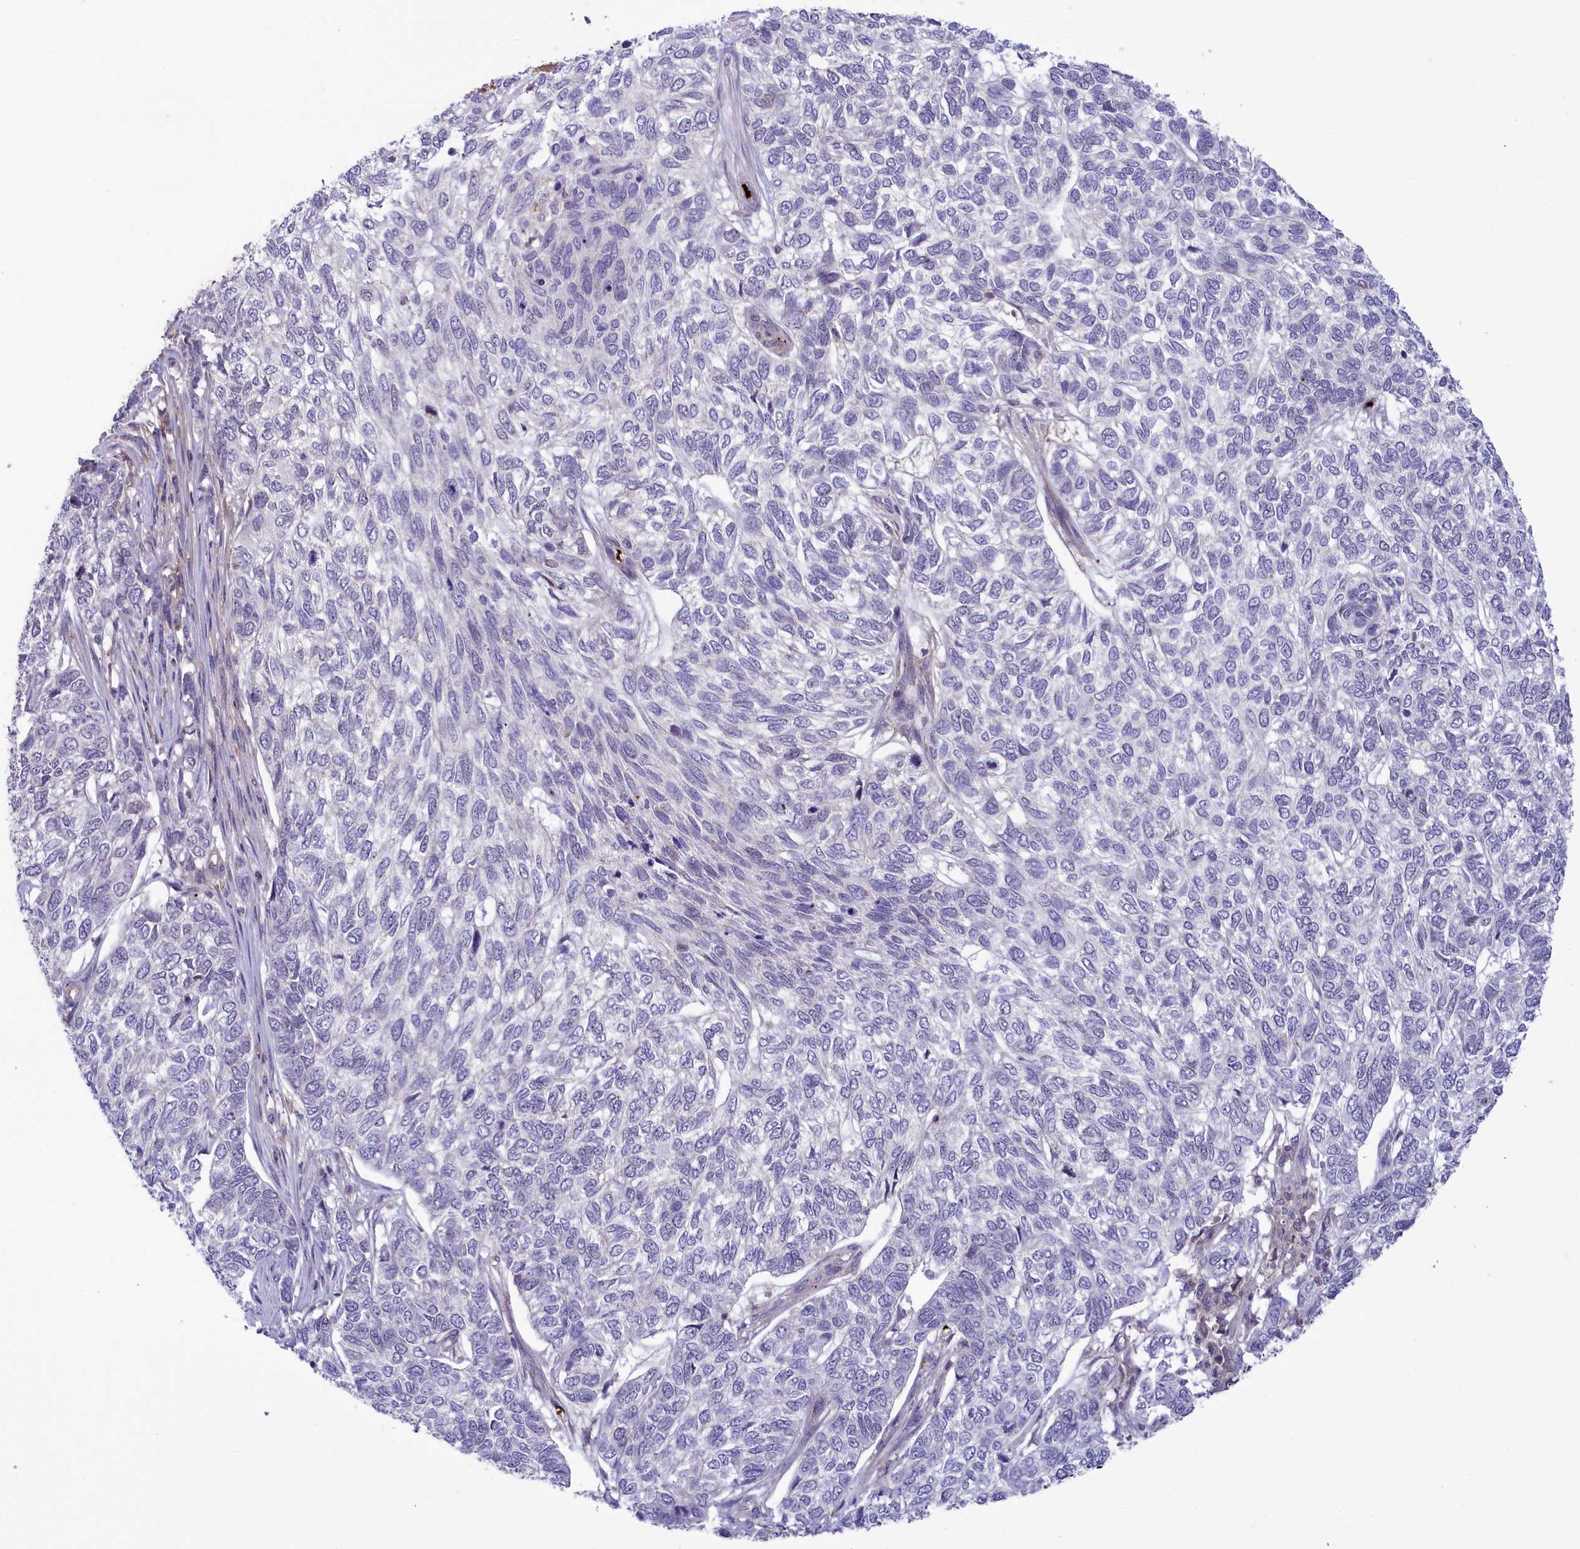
{"staining": {"intensity": "negative", "quantity": "none", "location": "none"}, "tissue": "skin cancer", "cell_type": "Tumor cells", "image_type": "cancer", "snomed": [{"axis": "morphology", "description": "Basal cell carcinoma"}, {"axis": "topography", "description": "Skin"}], "caption": "Immunohistochemistry of skin cancer displays no expression in tumor cells. (Brightfield microscopy of DAB immunohistochemistry at high magnification).", "gene": "HEATR3", "patient": {"sex": "female", "age": 65}}